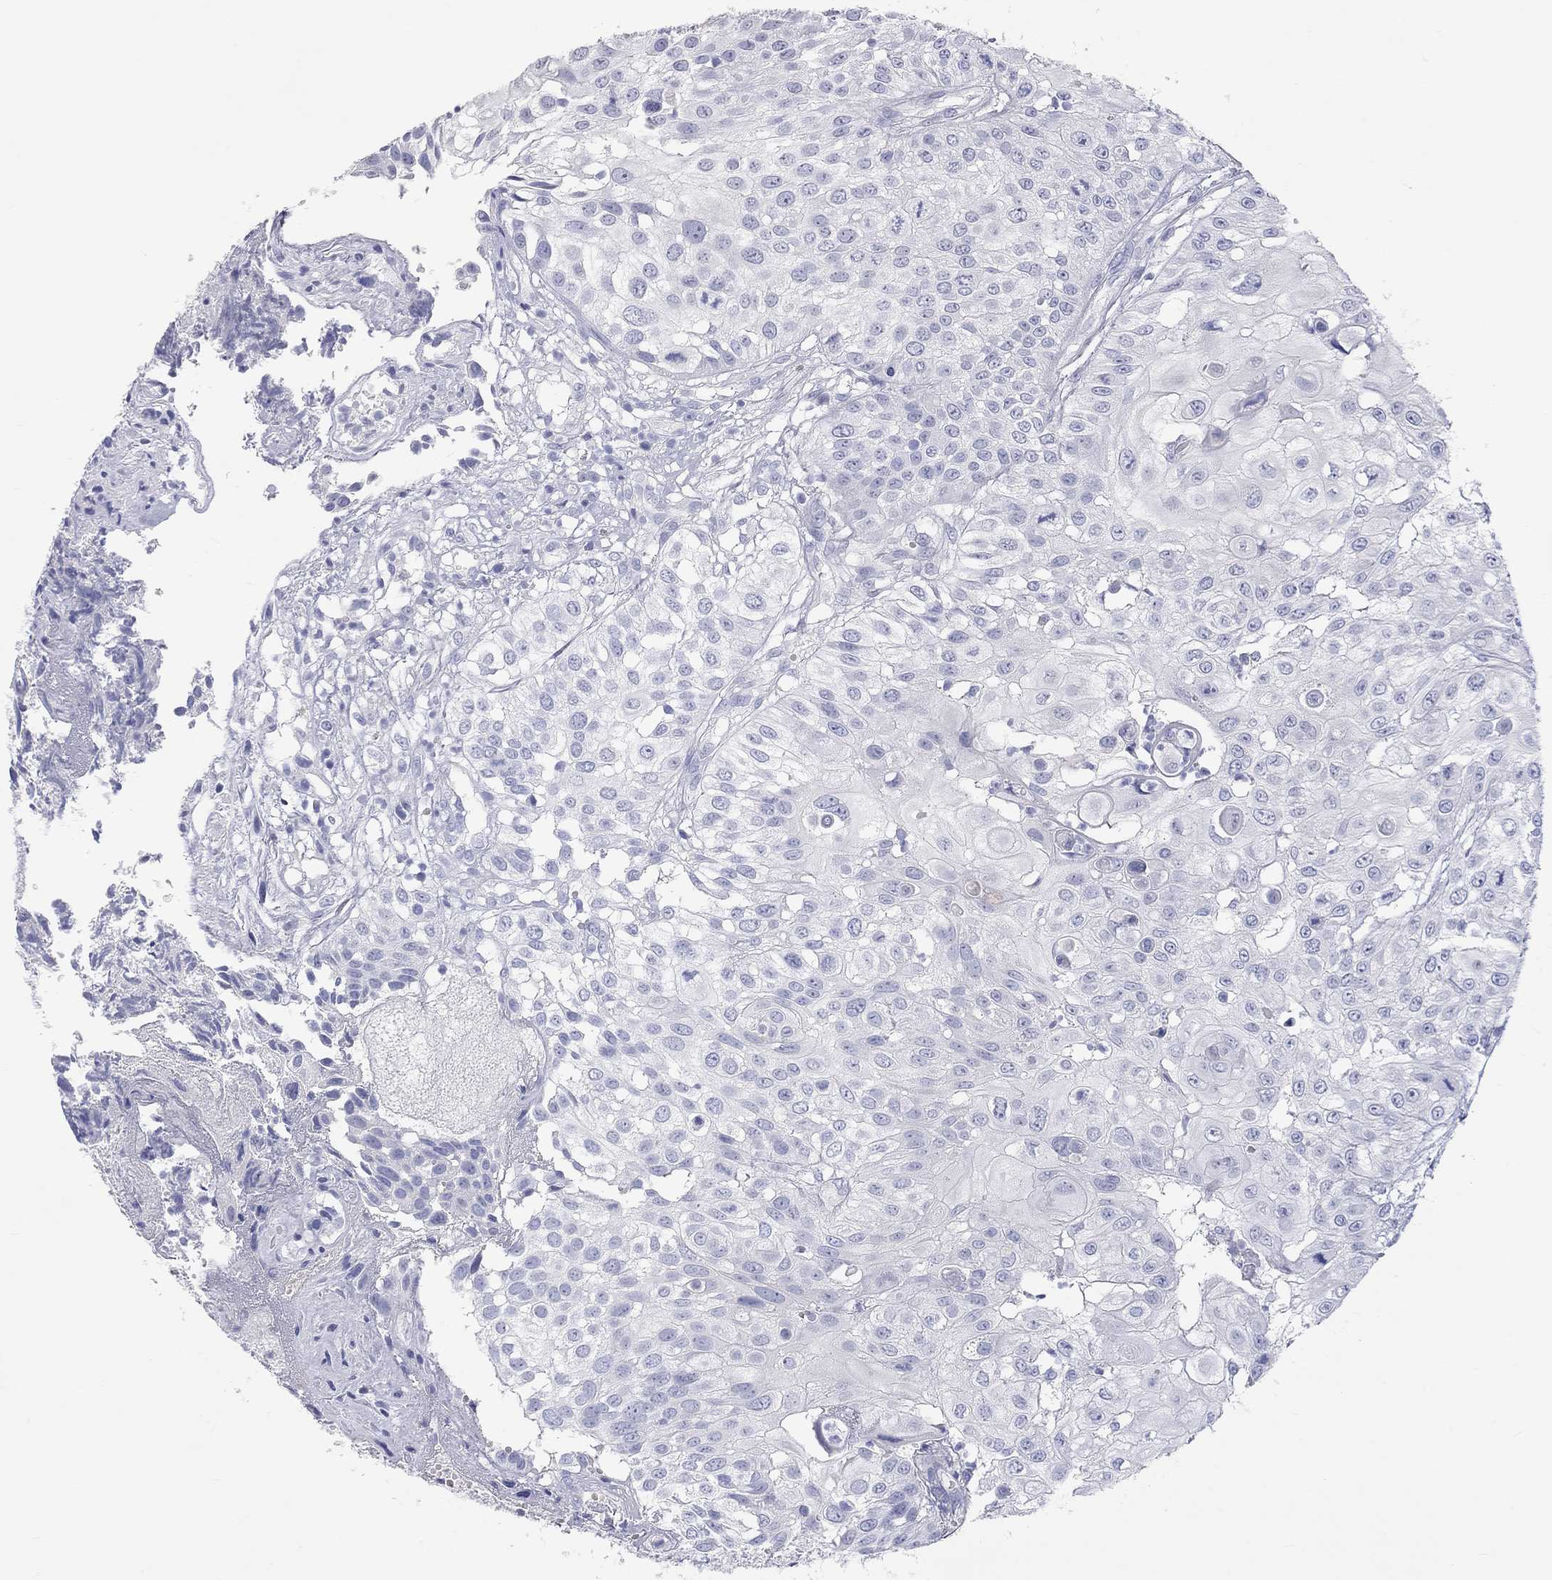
{"staining": {"intensity": "negative", "quantity": "none", "location": "none"}, "tissue": "urothelial cancer", "cell_type": "Tumor cells", "image_type": "cancer", "snomed": [{"axis": "morphology", "description": "Urothelial carcinoma, High grade"}, {"axis": "topography", "description": "Urinary bladder"}], "caption": "Histopathology image shows no significant protein staining in tumor cells of urothelial cancer.", "gene": "PCDHGC5", "patient": {"sex": "female", "age": 79}}